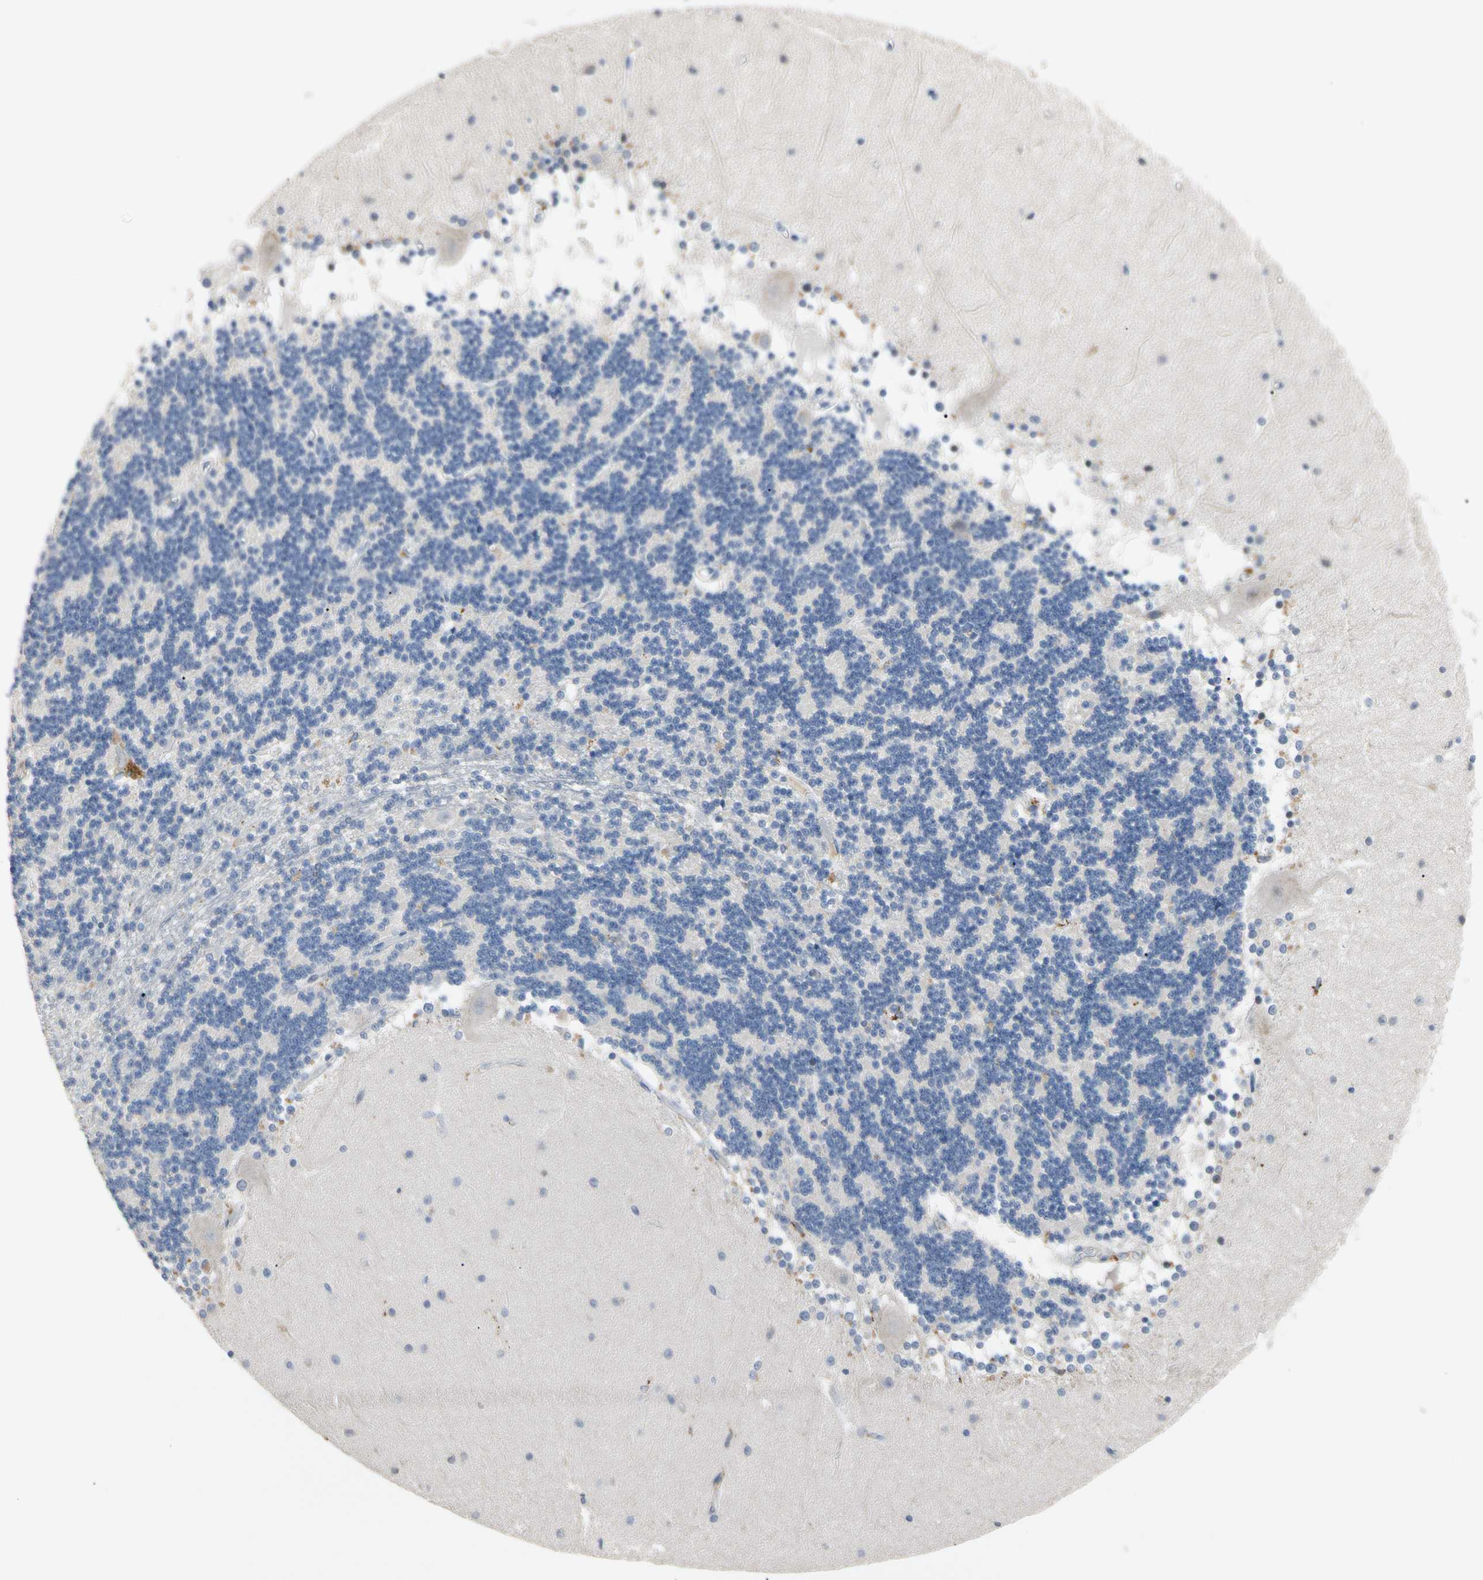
{"staining": {"intensity": "negative", "quantity": "none", "location": "none"}, "tissue": "cerebellum", "cell_type": "Cells in granular layer", "image_type": "normal", "snomed": [{"axis": "morphology", "description": "Normal tissue, NOS"}, {"axis": "topography", "description": "Cerebellum"}], "caption": "The image demonstrates no staining of cells in granular layer in benign cerebellum.", "gene": "ADA2", "patient": {"sex": "female", "age": 54}}